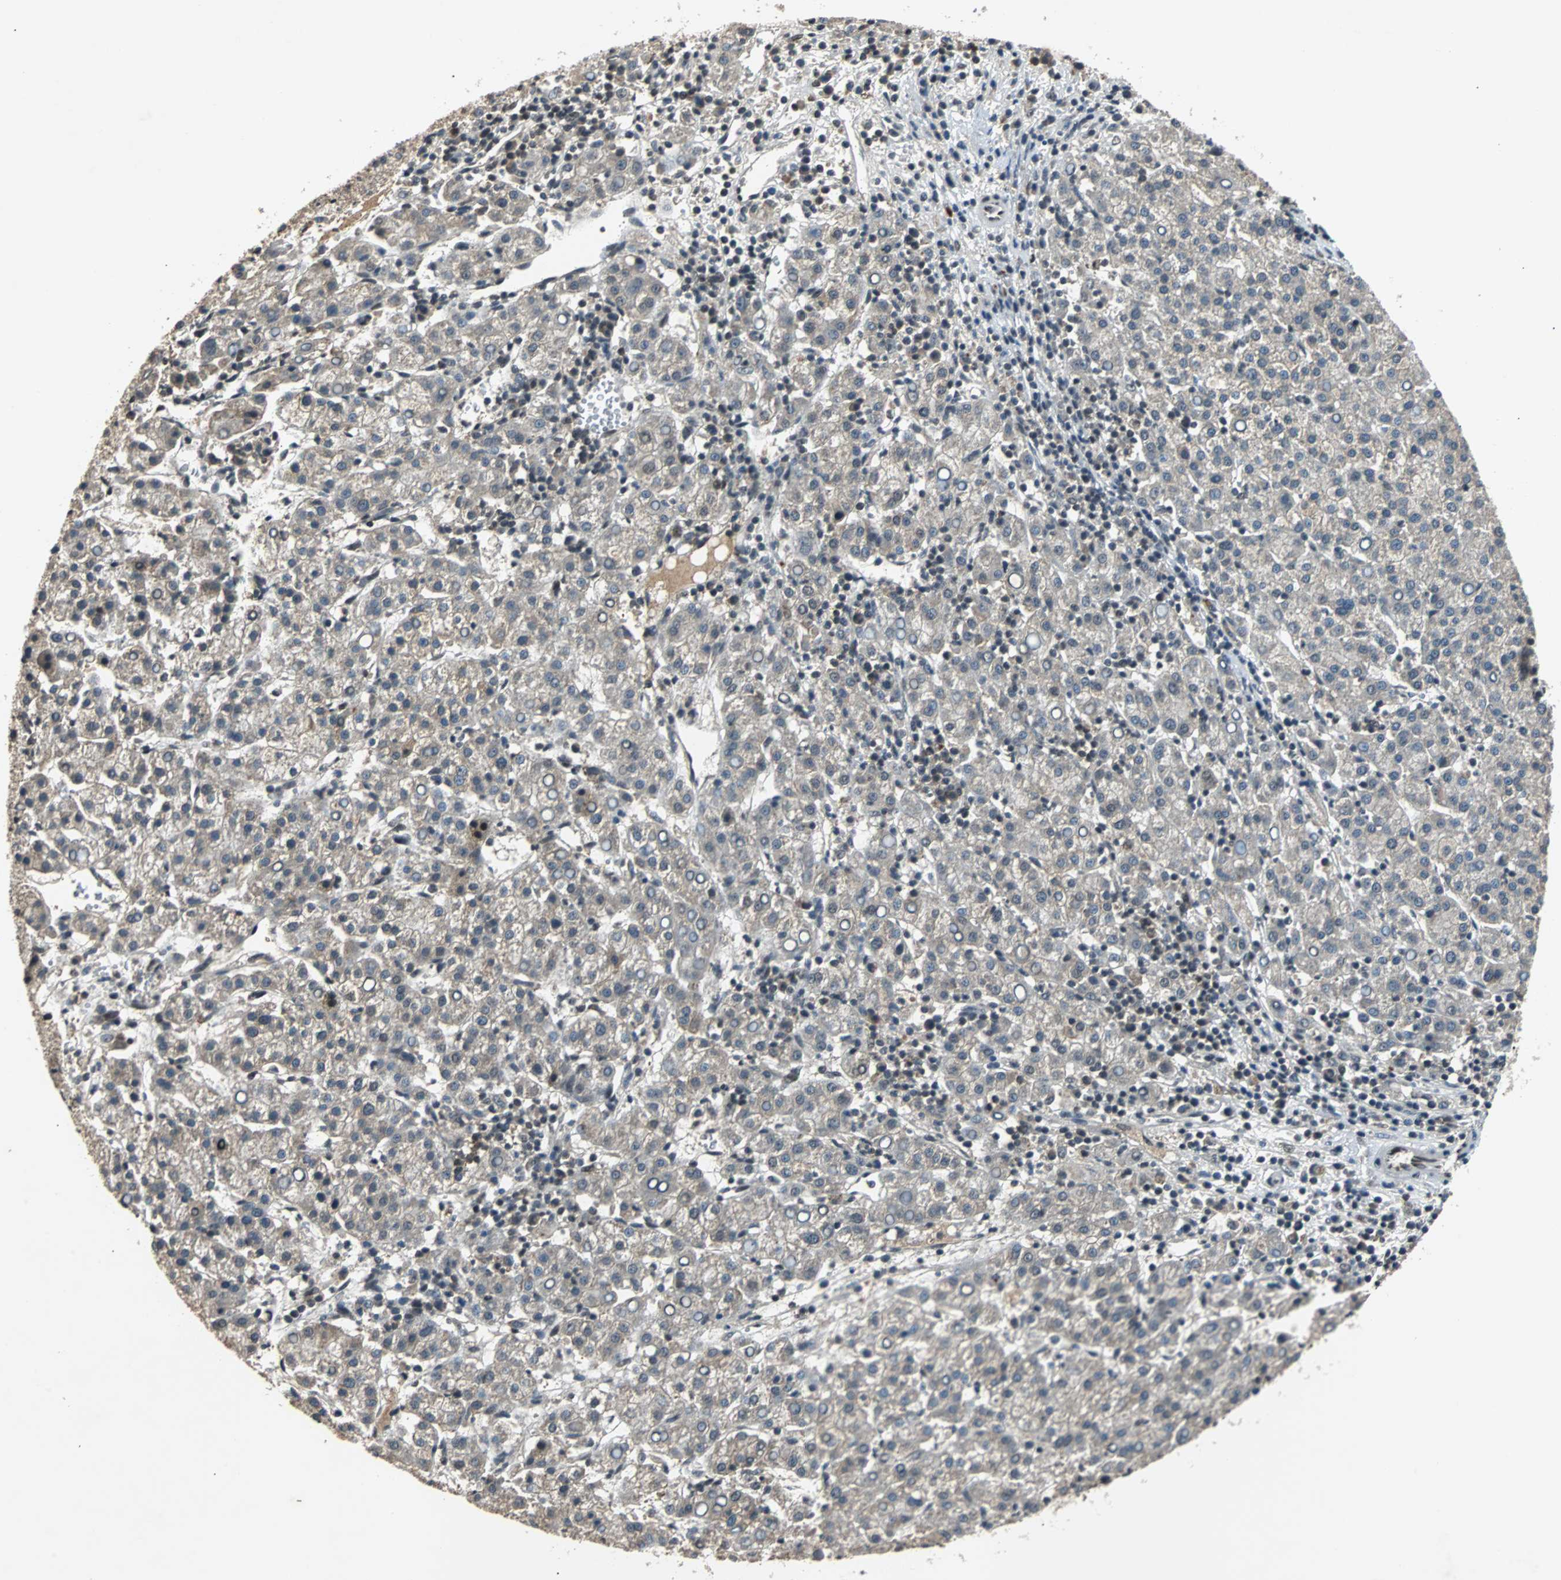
{"staining": {"intensity": "weak", "quantity": "<25%", "location": "cytoplasmic/membranous"}, "tissue": "liver cancer", "cell_type": "Tumor cells", "image_type": "cancer", "snomed": [{"axis": "morphology", "description": "Carcinoma, Hepatocellular, NOS"}, {"axis": "topography", "description": "Liver"}], "caption": "Immunohistochemistry of liver hepatocellular carcinoma shows no positivity in tumor cells.", "gene": "PHC1", "patient": {"sex": "female", "age": 58}}